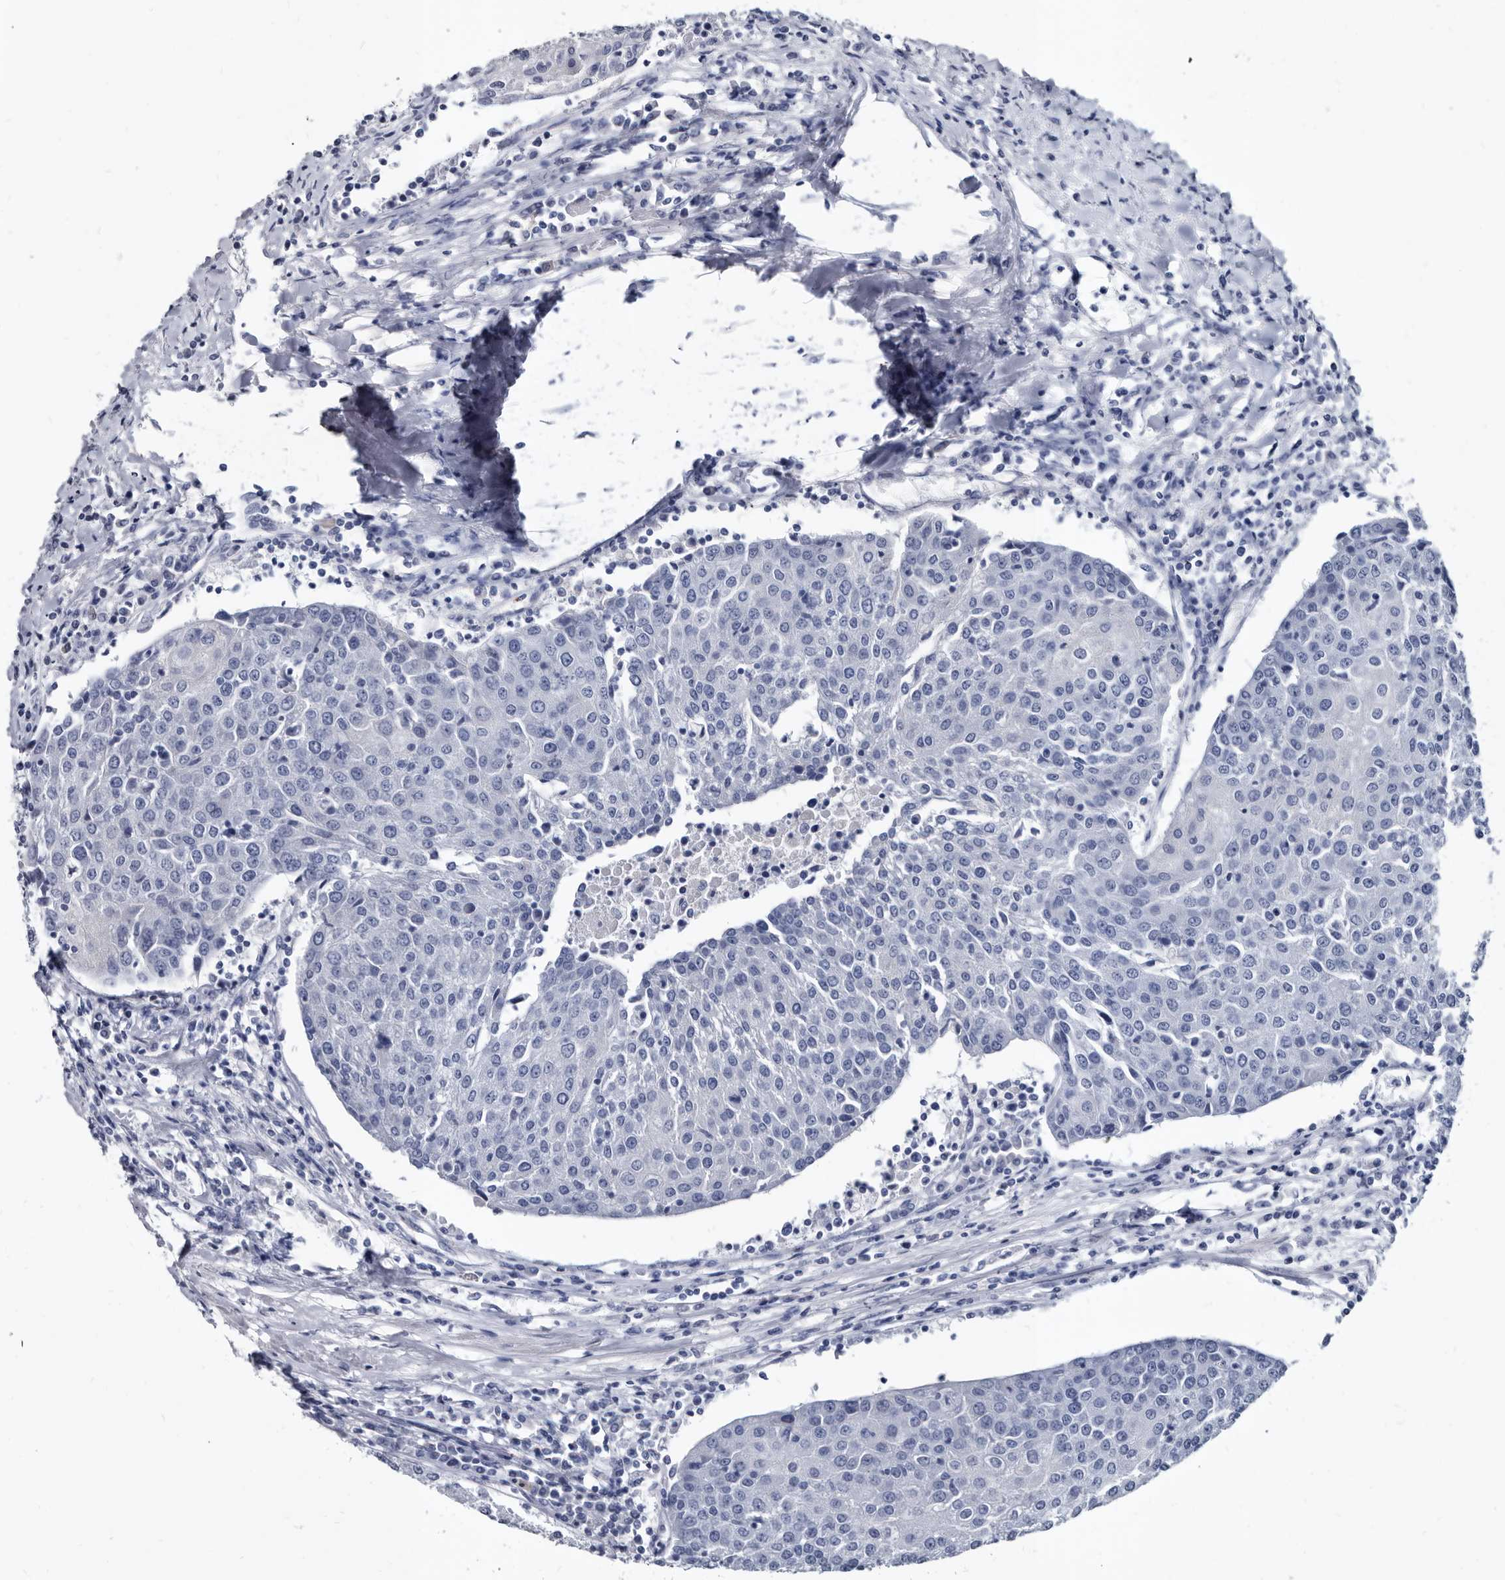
{"staining": {"intensity": "negative", "quantity": "none", "location": "none"}, "tissue": "urothelial cancer", "cell_type": "Tumor cells", "image_type": "cancer", "snomed": [{"axis": "morphology", "description": "Urothelial carcinoma, High grade"}, {"axis": "topography", "description": "Urinary bladder"}], "caption": "IHC histopathology image of human urothelial cancer stained for a protein (brown), which shows no positivity in tumor cells.", "gene": "PRSS8", "patient": {"sex": "female", "age": 85}}